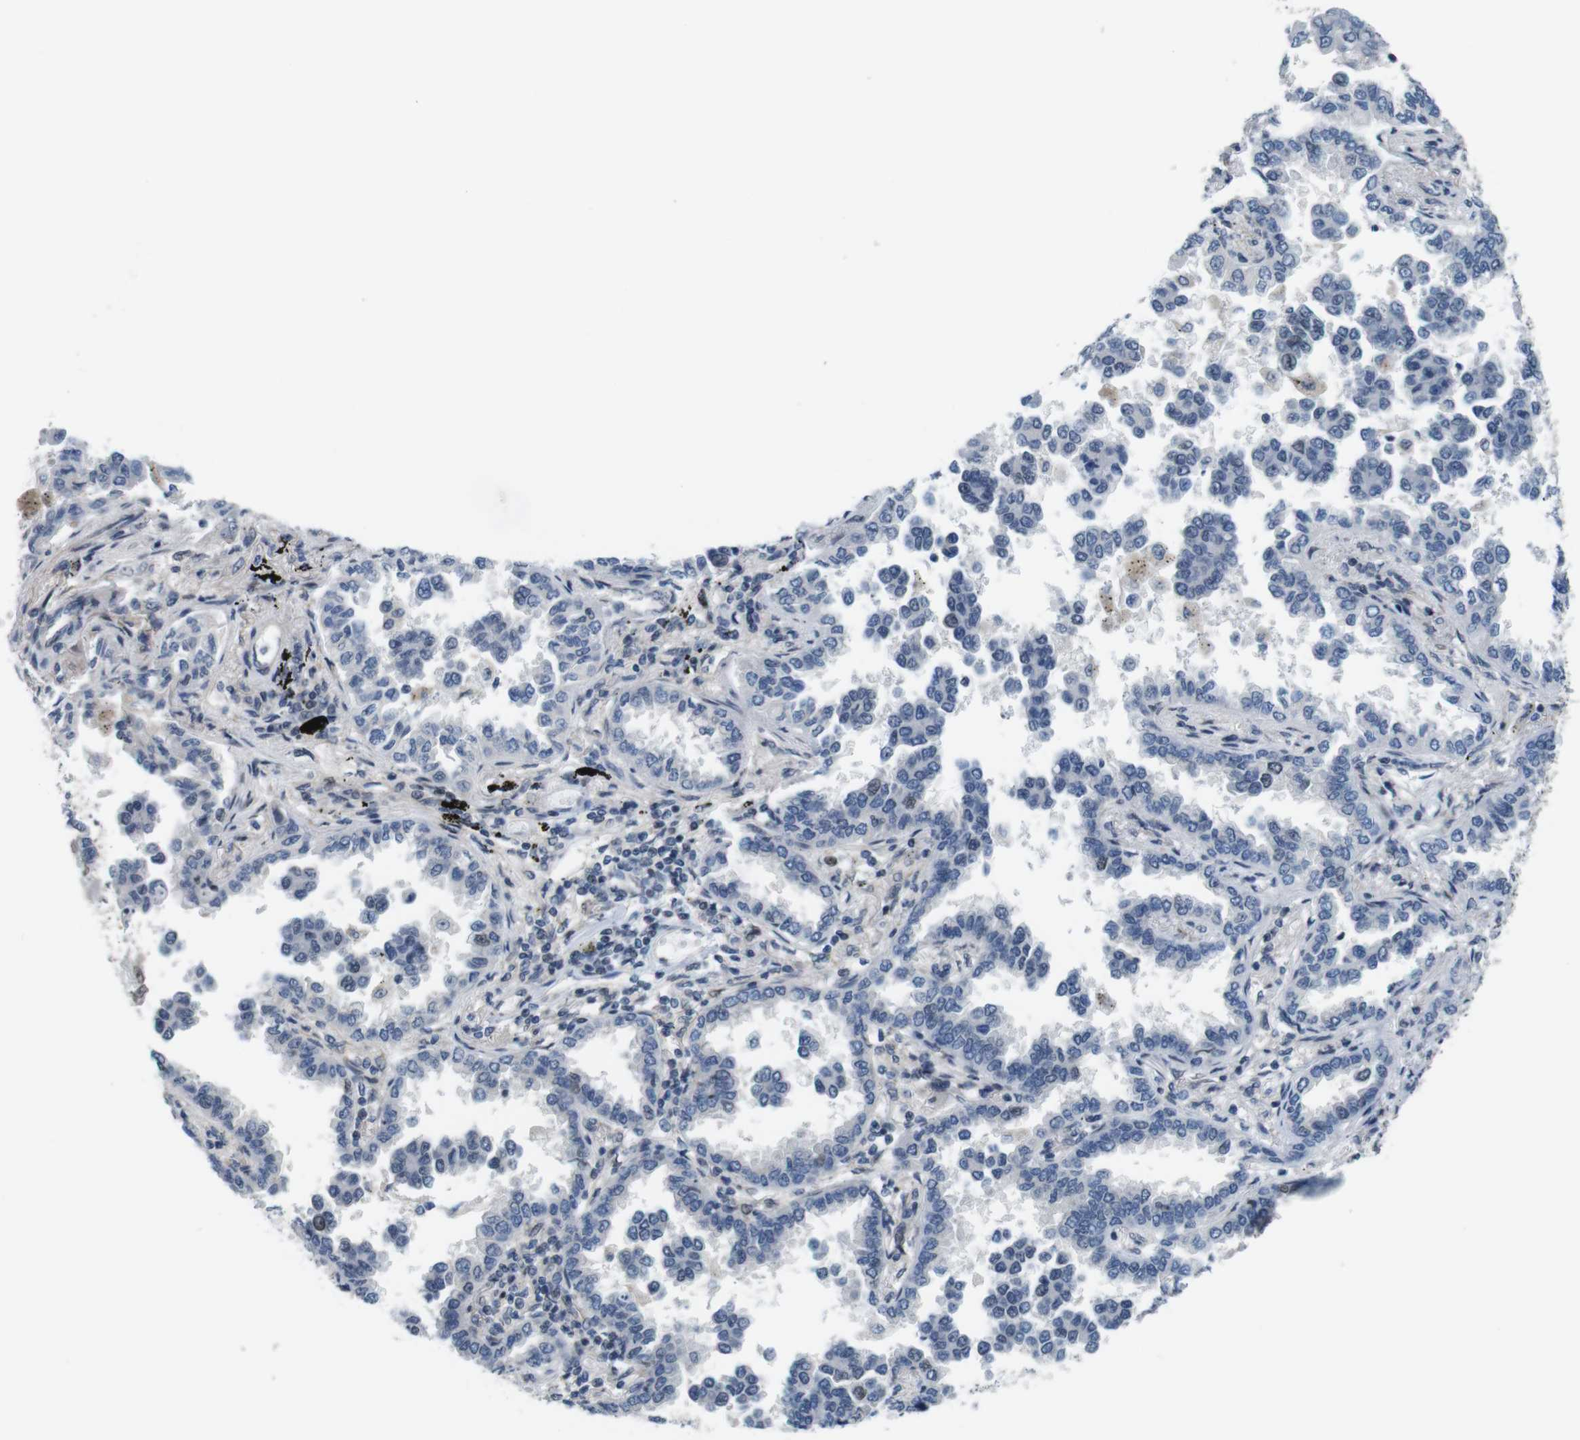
{"staining": {"intensity": "negative", "quantity": "none", "location": "none"}, "tissue": "lung cancer", "cell_type": "Tumor cells", "image_type": "cancer", "snomed": [{"axis": "morphology", "description": "Normal tissue, NOS"}, {"axis": "morphology", "description": "Adenocarcinoma, NOS"}, {"axis": "topography", "description": "Lung"}], "caption": "An image of human lung cancer (adenocarcinoma) is negative for staining in tumor cells.", "gene": "SMCO2", "patient": {"sex": "male", "age": 59}}